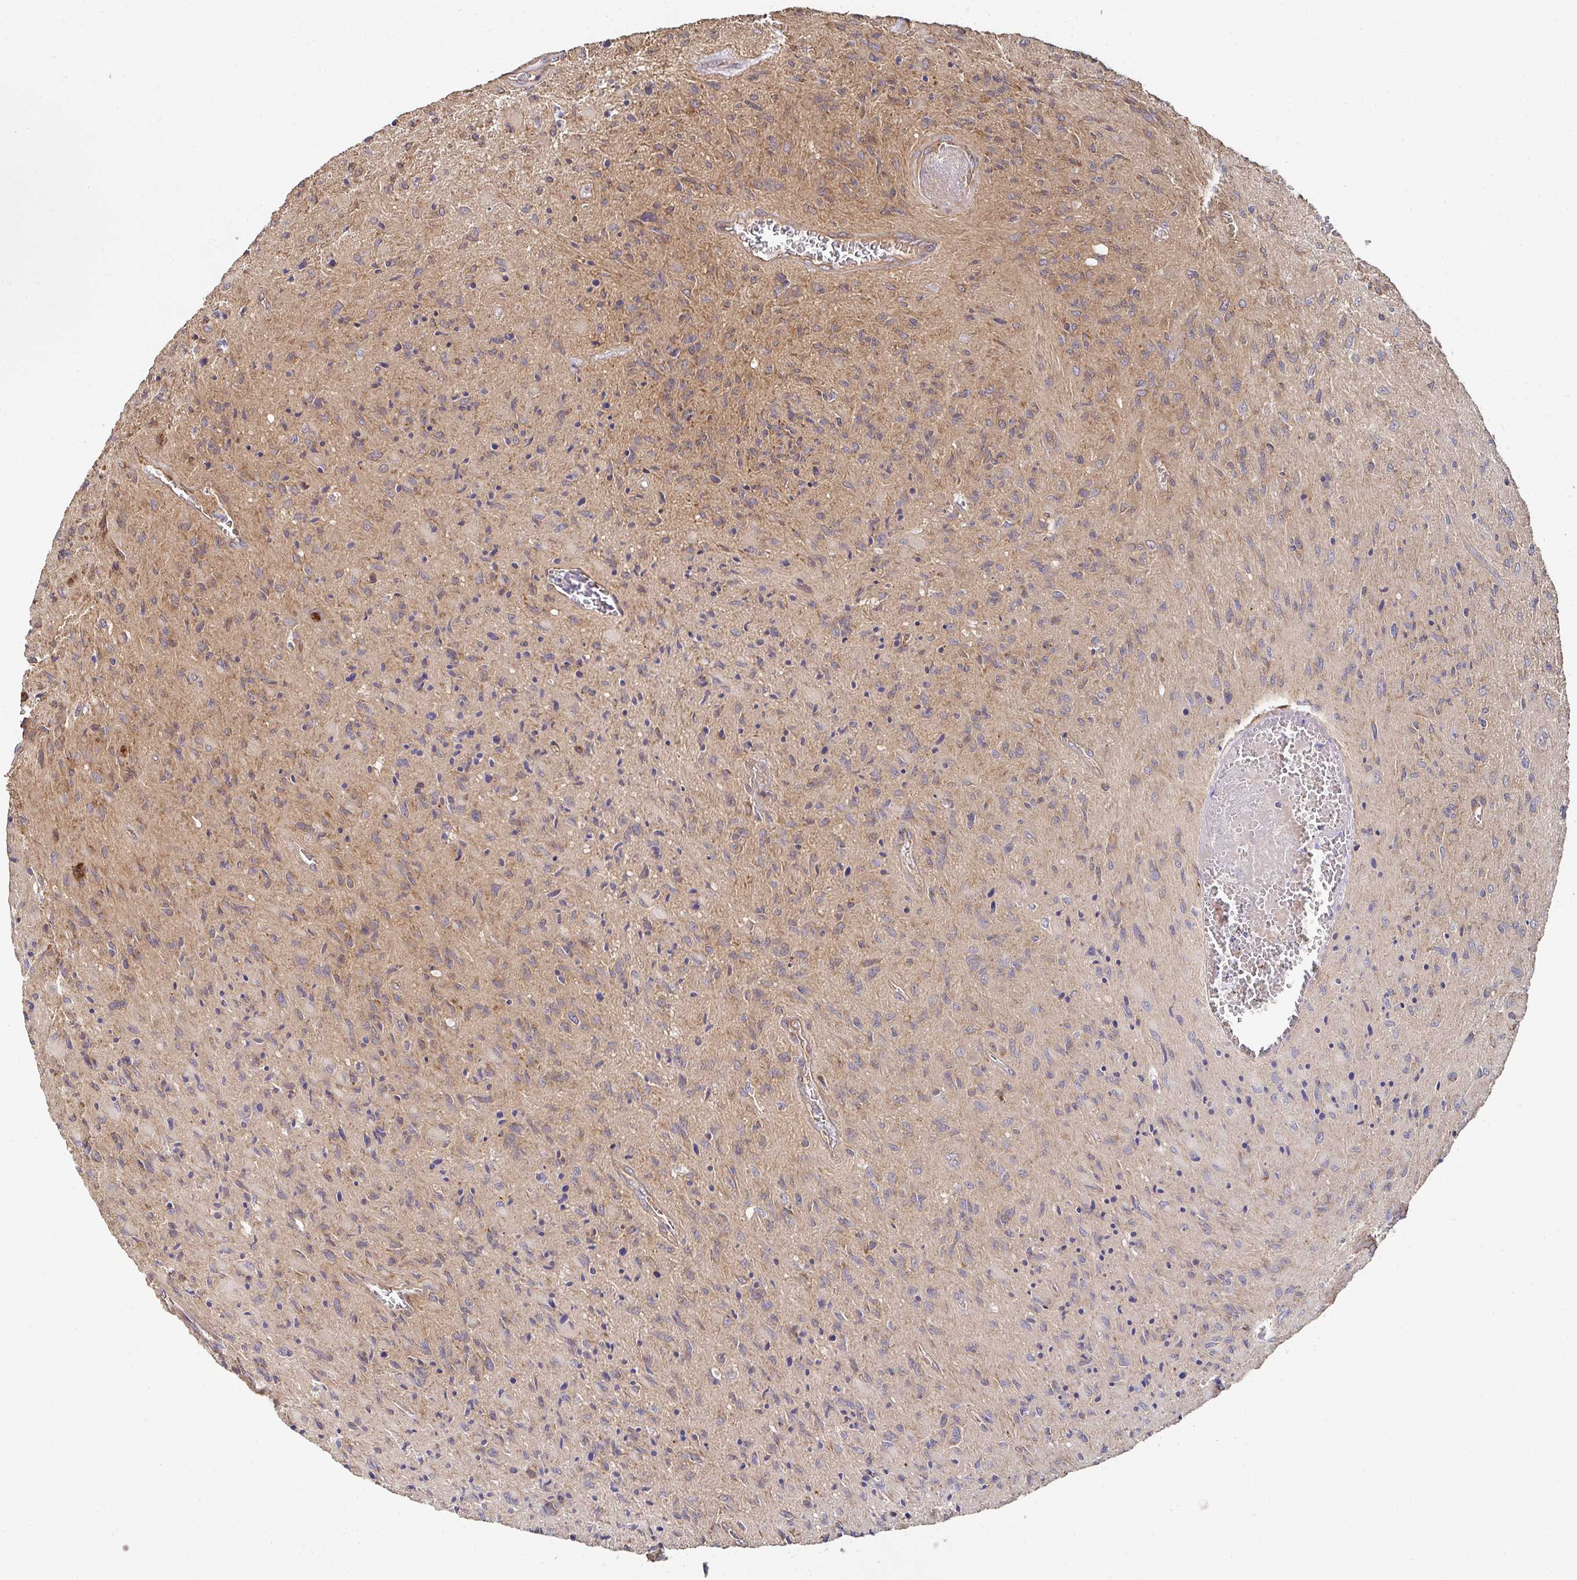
{"staining": {"intensity": "weak", "quantity": "25%-75%", "location": "cytoplasmic/membranous"}, "tissue": "glioma", "cell_type": "Tumor cells", "image_type": "cancer", "snomed": [{"axis": "morphology", "description": "Glioma, malignant, High grade"}, {"axis": "topography", "description": "Brain"}], "caption": "IHC of malignant glioma (high-grade) reveals low levels of weak cytoplasmic/membranous expression in approximately 25%-75% of tumor cells. The staining was performed using DAB (3,3'-diaminobenzidine), with brown indicating positive protein expression. Nuclei are stained blue with hematoxylin.", "gene": "APBB1", "patient": {"sex": "male", "age": 54}}